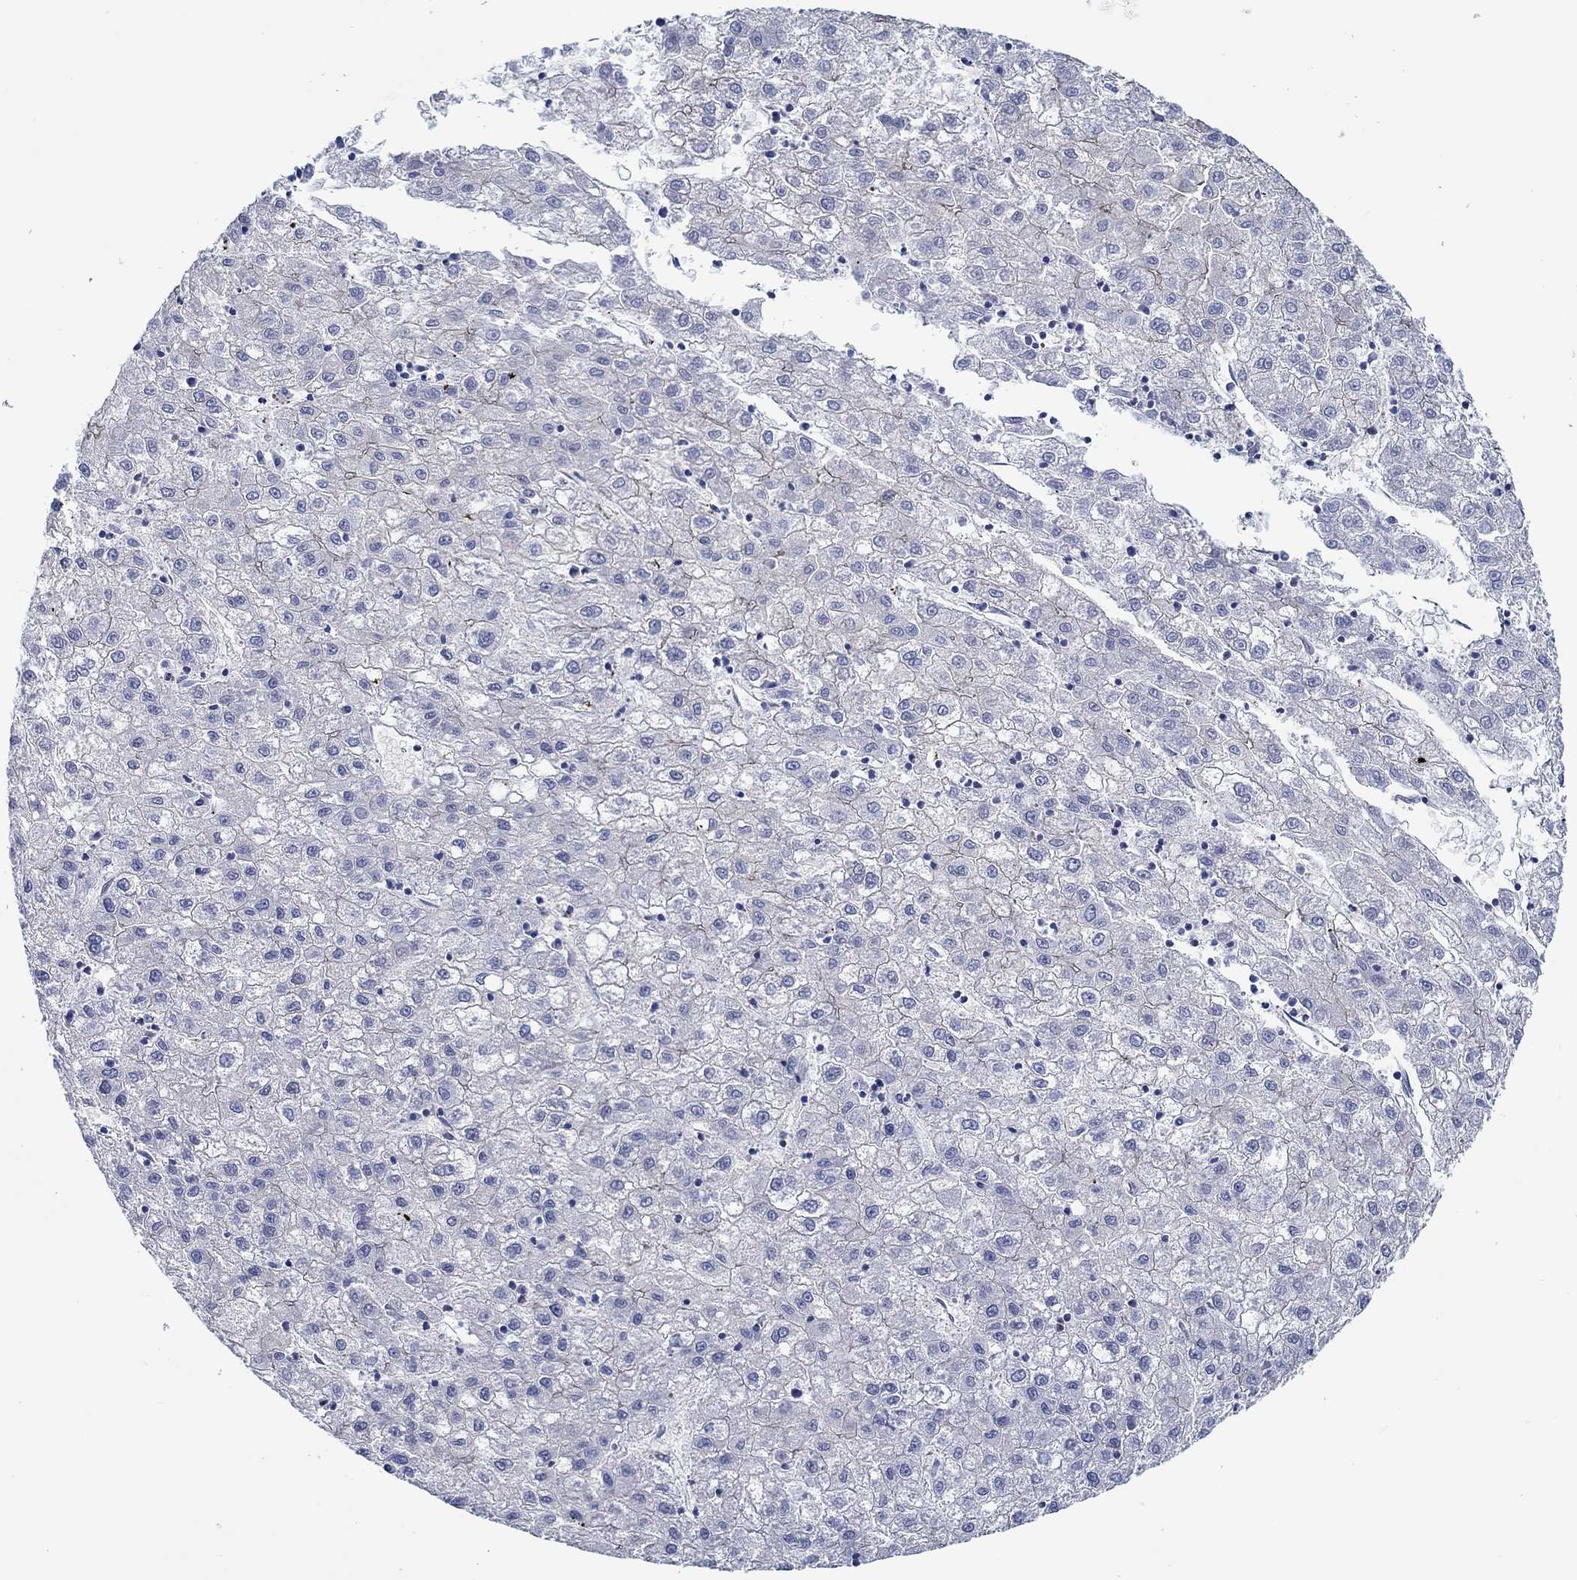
{"staining": {"intensity": "negative", "quantity": "none", "location": "none"}, "tissue": "liver cancer", "cell_type": "Tumor cells", "image_type": "cancer", "snomed": [{"axis": "morphology", "description": "Carcinoma, Hepatocellular, NOS"}, {"axis": "topography", "description": "Liver"}], "caption": "The immunohistochemistry micrograph has no significant staining in tumor cells of liver cancer (hepatocellular carcinoma) tissue.", "gene": "FMN1", "patient": {"sex": "male", "age": 72}}